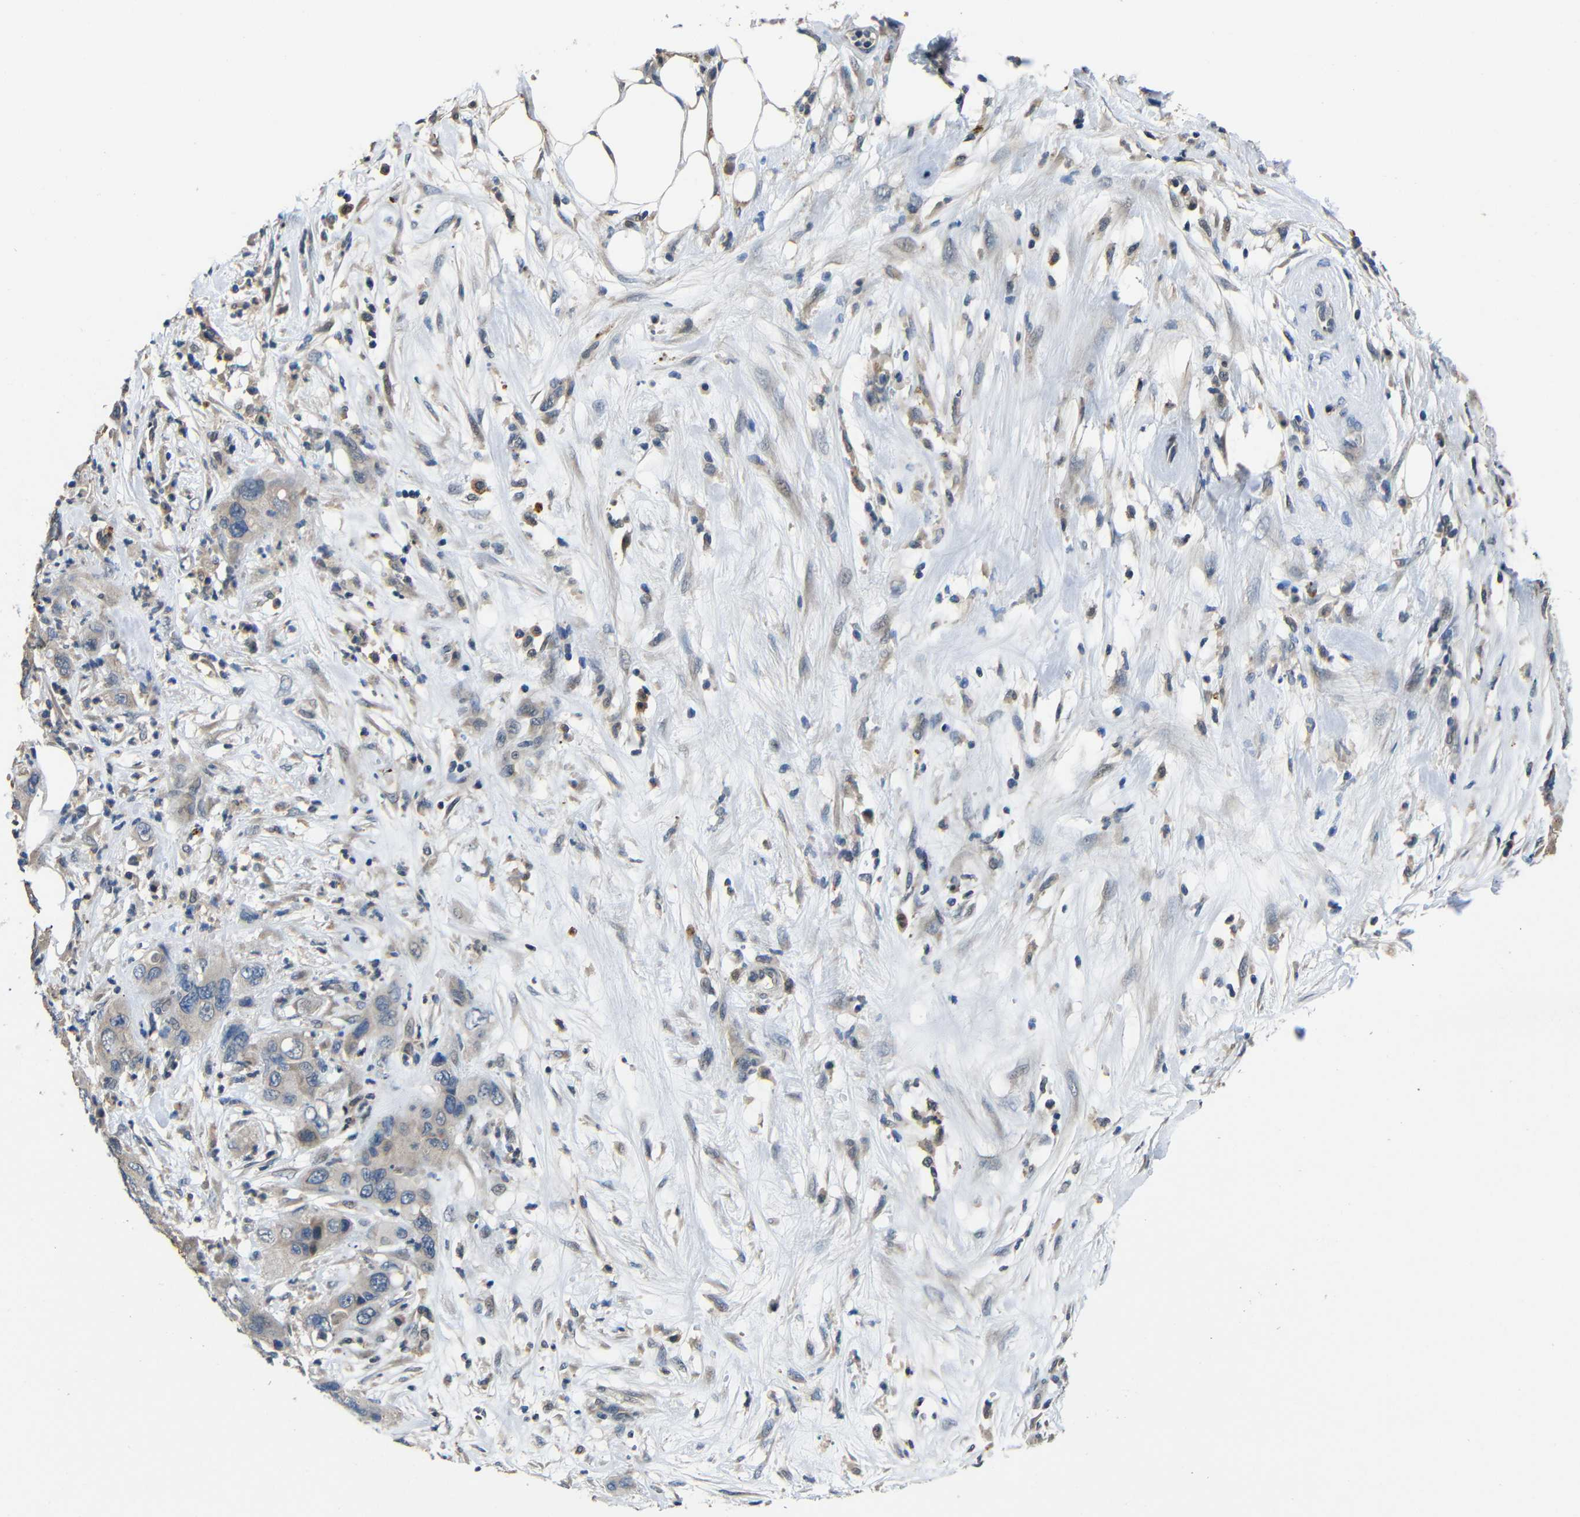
{"staining": {"intensity": "weak", "quantity": "25%-75%", "location": "cytoplasmic/membranous"}, "tissue": "pancreatic cancer", "cell_type": "Tumor cells", "image_type": "cancer", "snomed": [{"axis": "morphology", "description": "Adenocarcinoma, NOS"}, {"axis": "topography", "description": "Pancreas"}], "caption": "Approximately 25%-75% of tumor cells in human pancreatic cancer (adenocarcinoma) demonstrate weak cytoplasmic/membranous protein staining as visualized by brown immunohistochemical staining.", "gene": "C6orf89", "patient": {"sex": "female", "age": 71}}